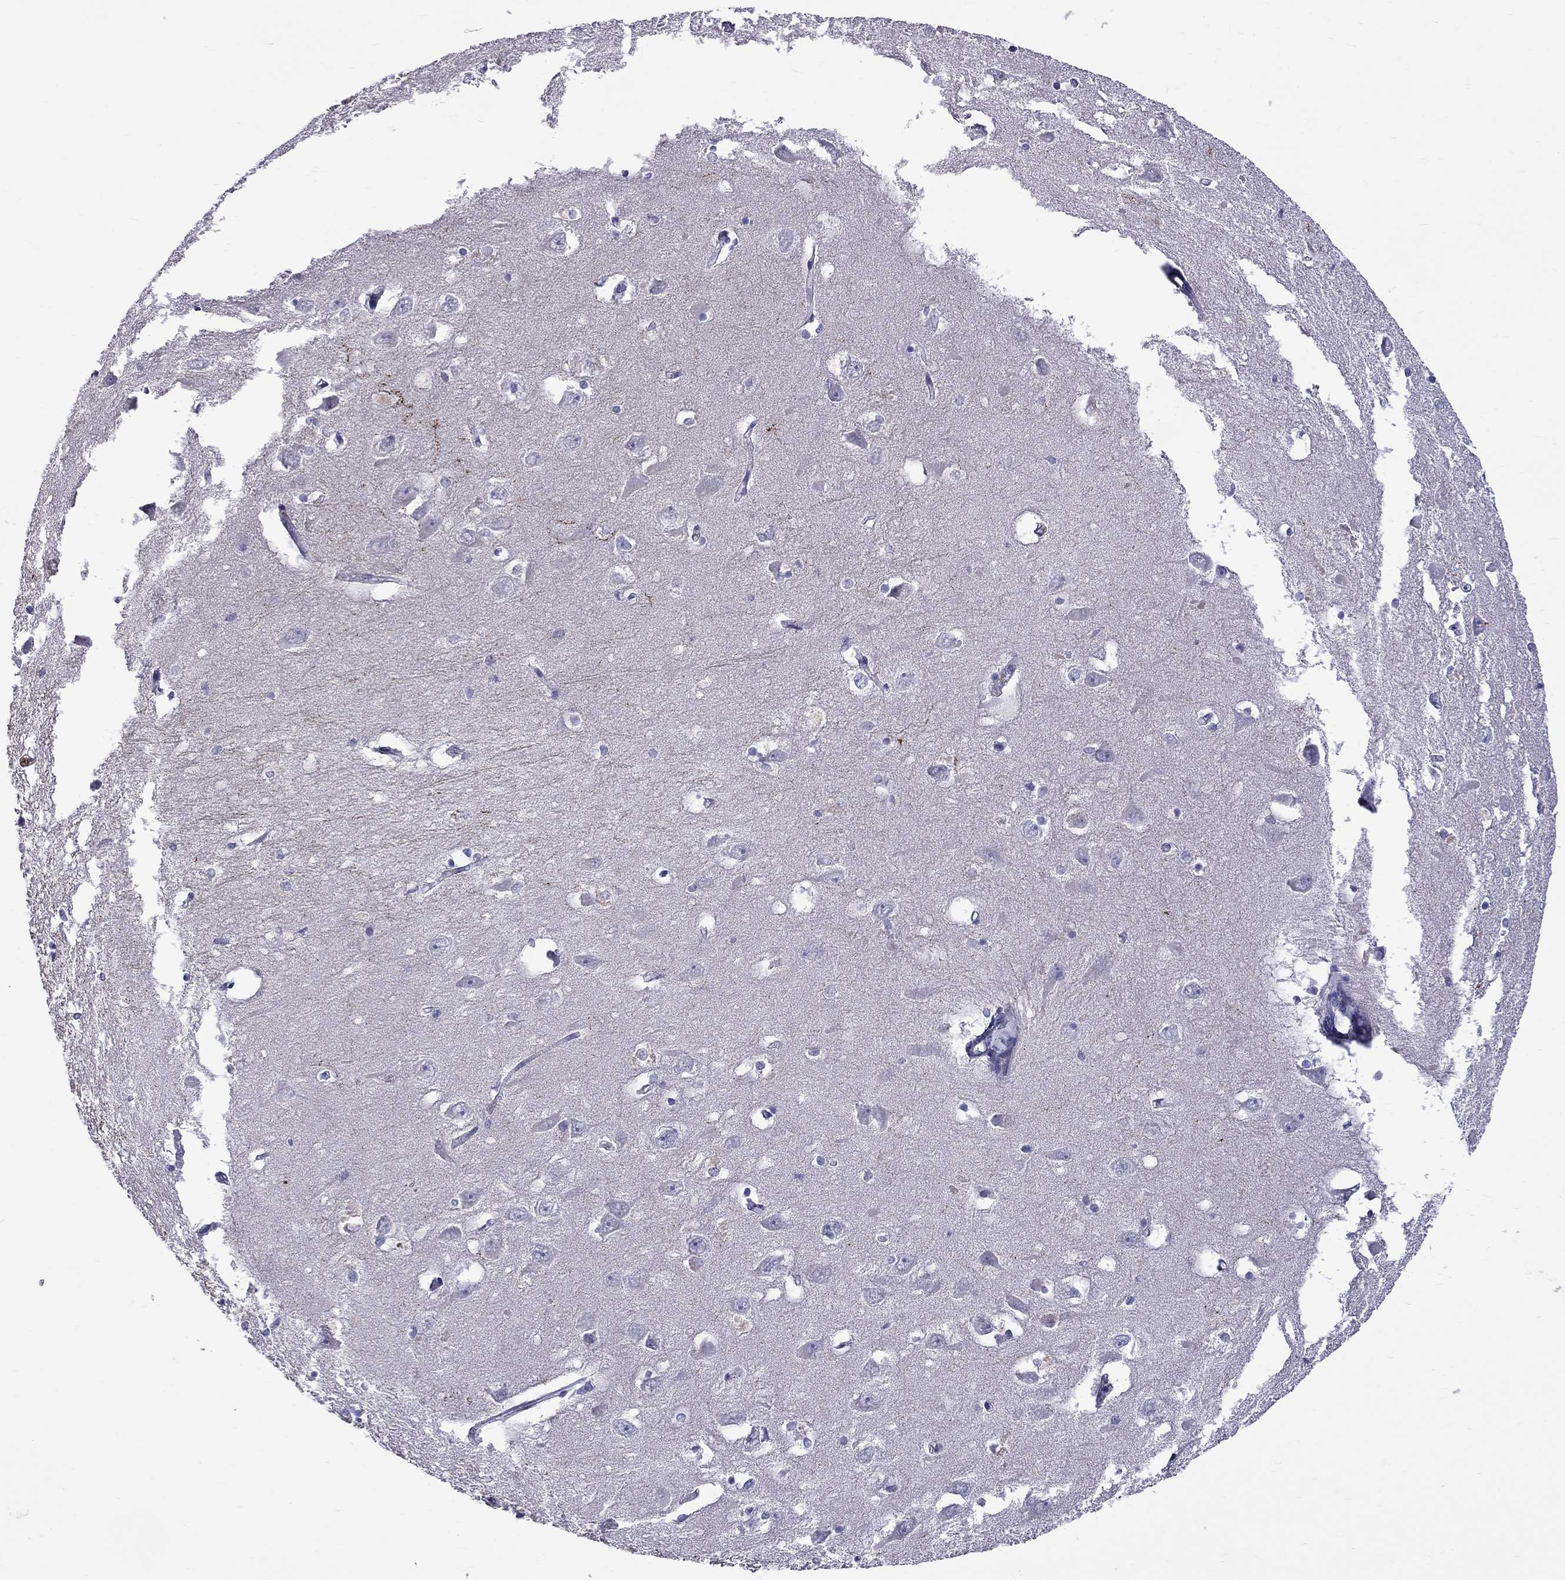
{"staining": {"intensity": "negative", "quantity": "none", "location": "none"}, "tissue": "hippocampus", "cell_type": "Glial cells", "image_type": "normal", "snomed": [{"axis": "morphology", "description": "Normal tissue, NOS"}, {"axis": "topography", "description": "Lateral ventricle wall"}, {"axis": "topography", "description": "Hippocampus"}], "caption": "Immunohistochemistry (IHC) of unremarkable human hippocampus exhibits no expression in glial cells.", "gene": "RTL9", "patient": {"sex": "female", "age": 63}}